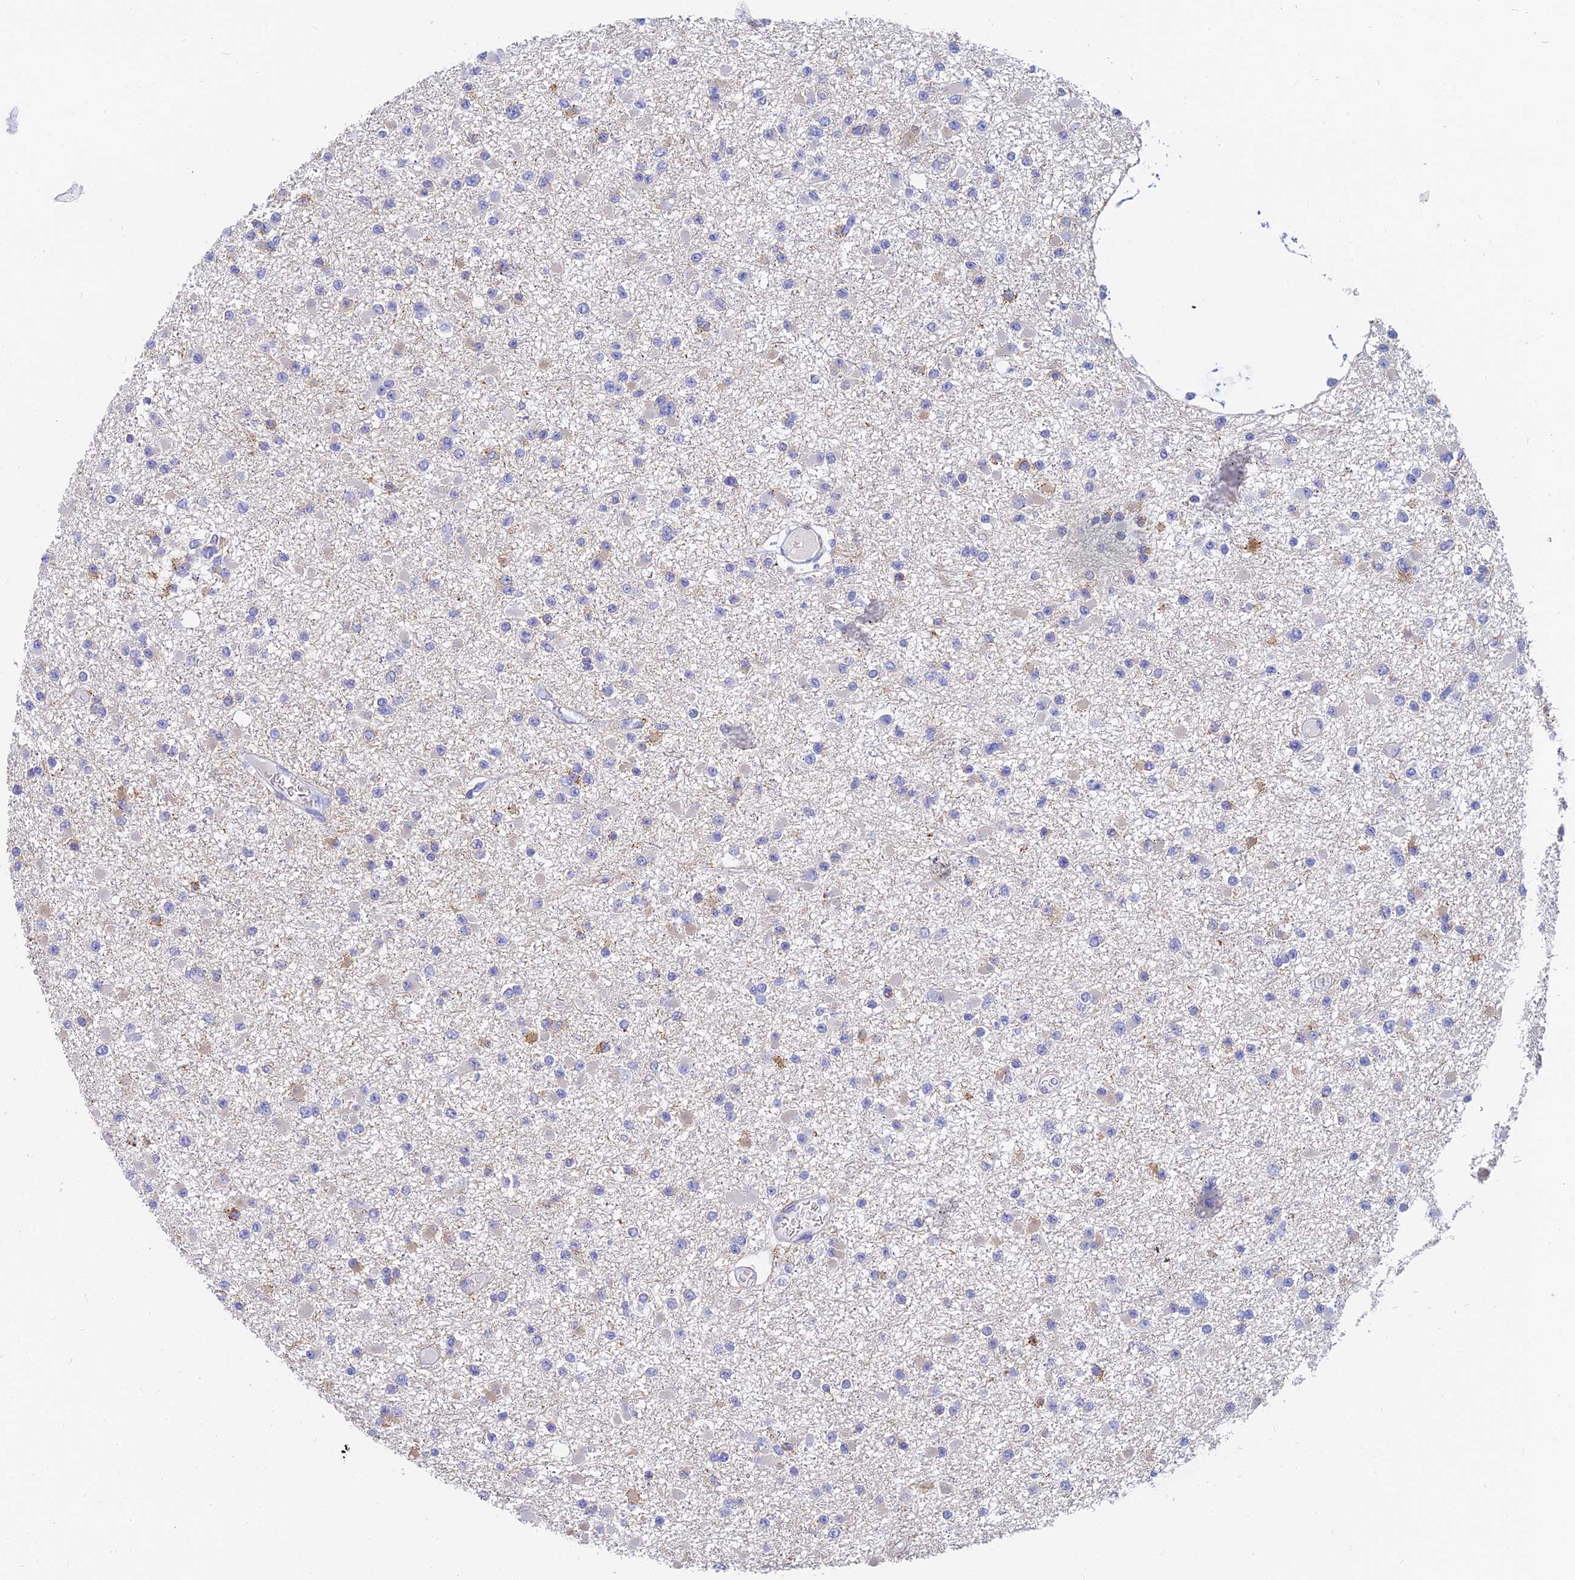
{"staining": {"intensity": "negative", "quantity": "none", "location": "none"}, "tissue": "glioma", "cell_type": "Tumor cells", "image_type": "cancer", "snomed": [{"axis": "morphology", "description": "Glioma, malignant, Low grade"}, {"axis": "topography", "description": "Brain"}], "caption": "Human glioma stained for a protein using immunohistochemistry reveals no staining in tumor cells.", "gene": "SLC36A2", "patient": {"sex": "female", "age": 22}}